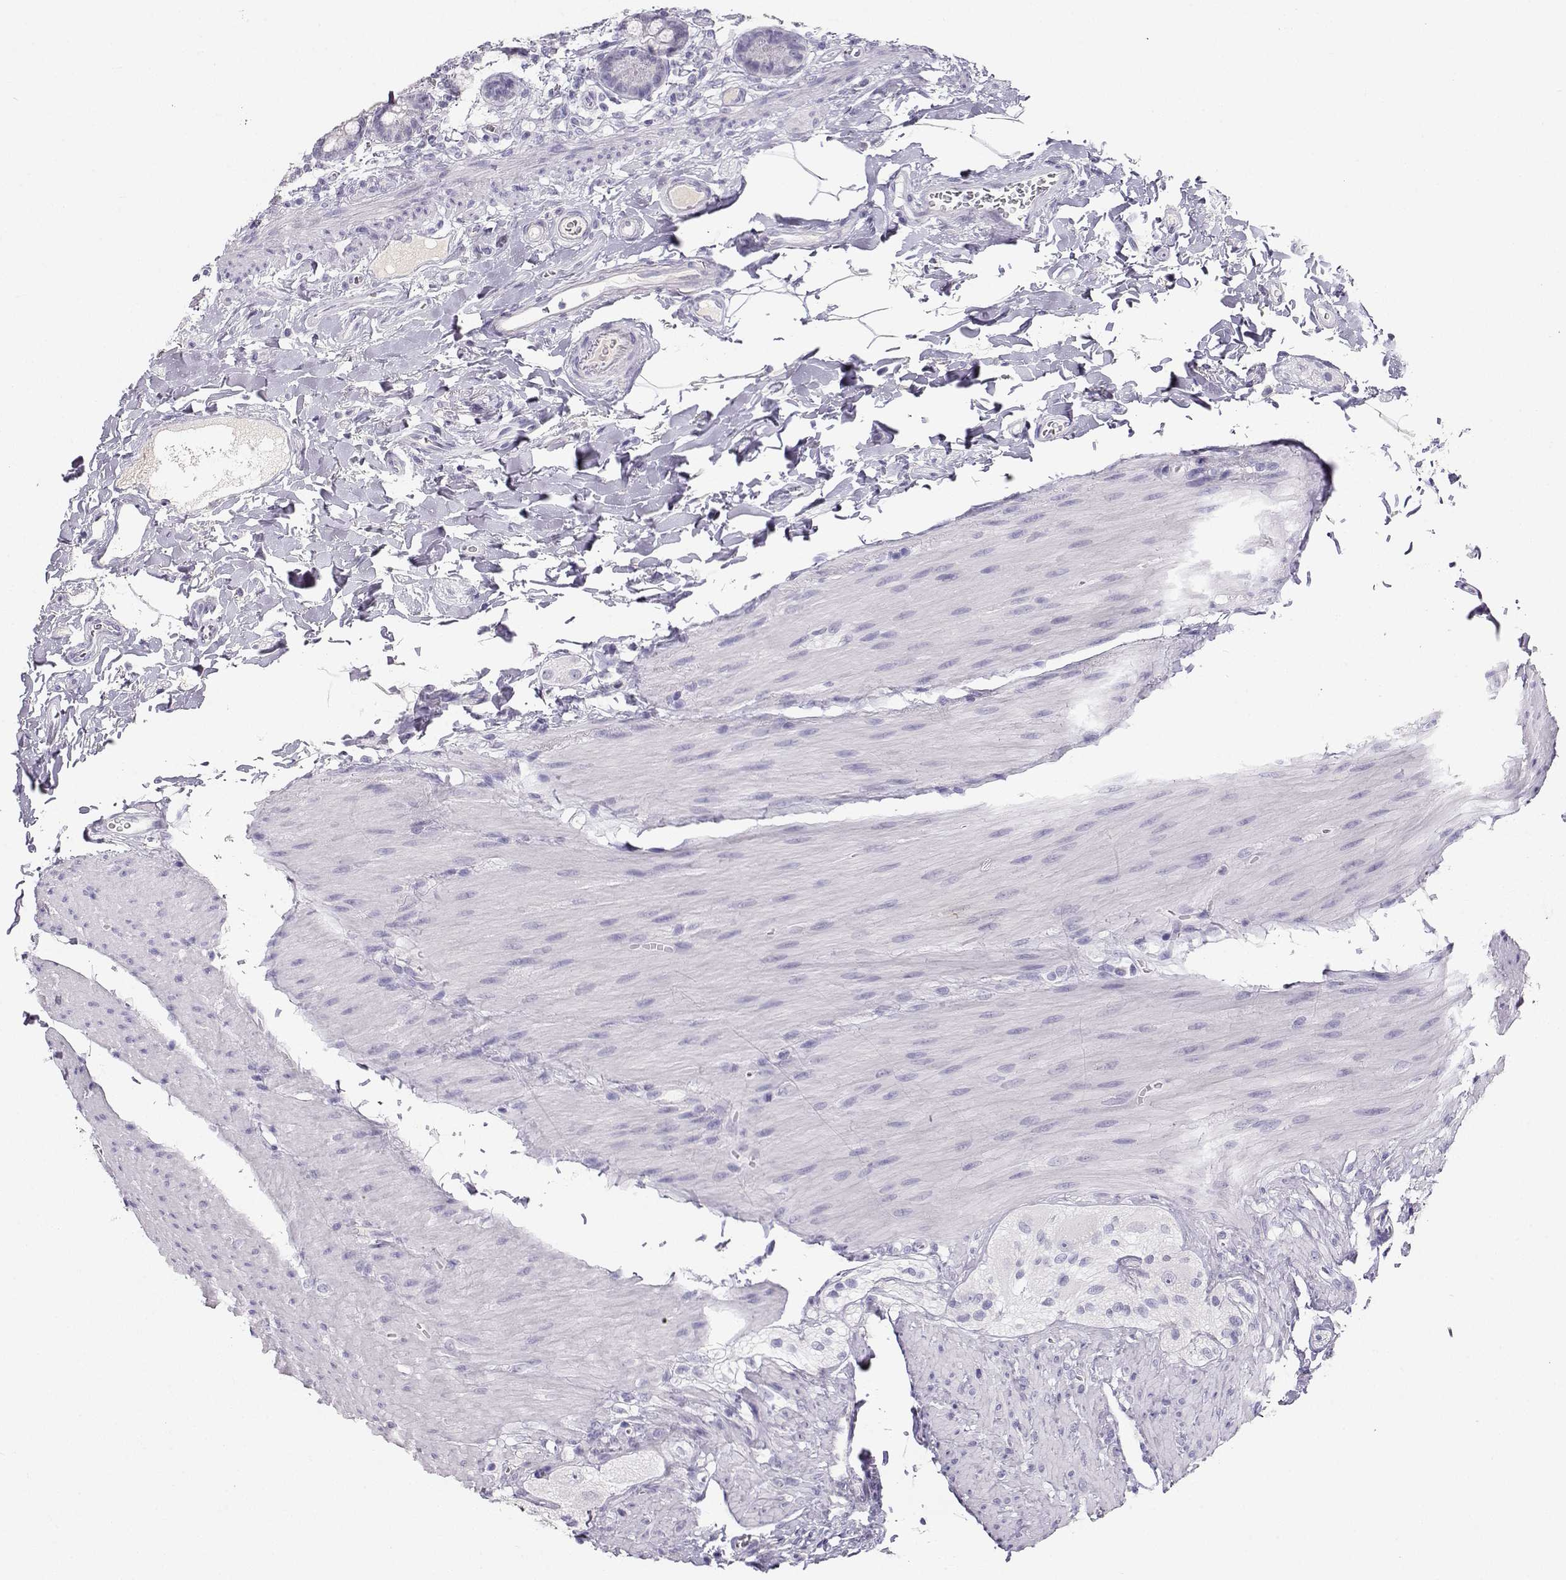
{"staining": {"intensity": "negative", "quantity": "none", "location": "none"}, "tissue": "small intestine", "cell_type": "Glandular cells", "image_type": "normal", "snomed": [{"axis": "morphology", "description": "Normal tissue, NOS"}, {"axis": "topography", "description": "Small intestine"}], "caption": "Immunohistochemical staining of benign human small intestine displays no significant staining in glandular cells.", "gene": "OPN5", "patient": {"sex": "female", "age": 56}}